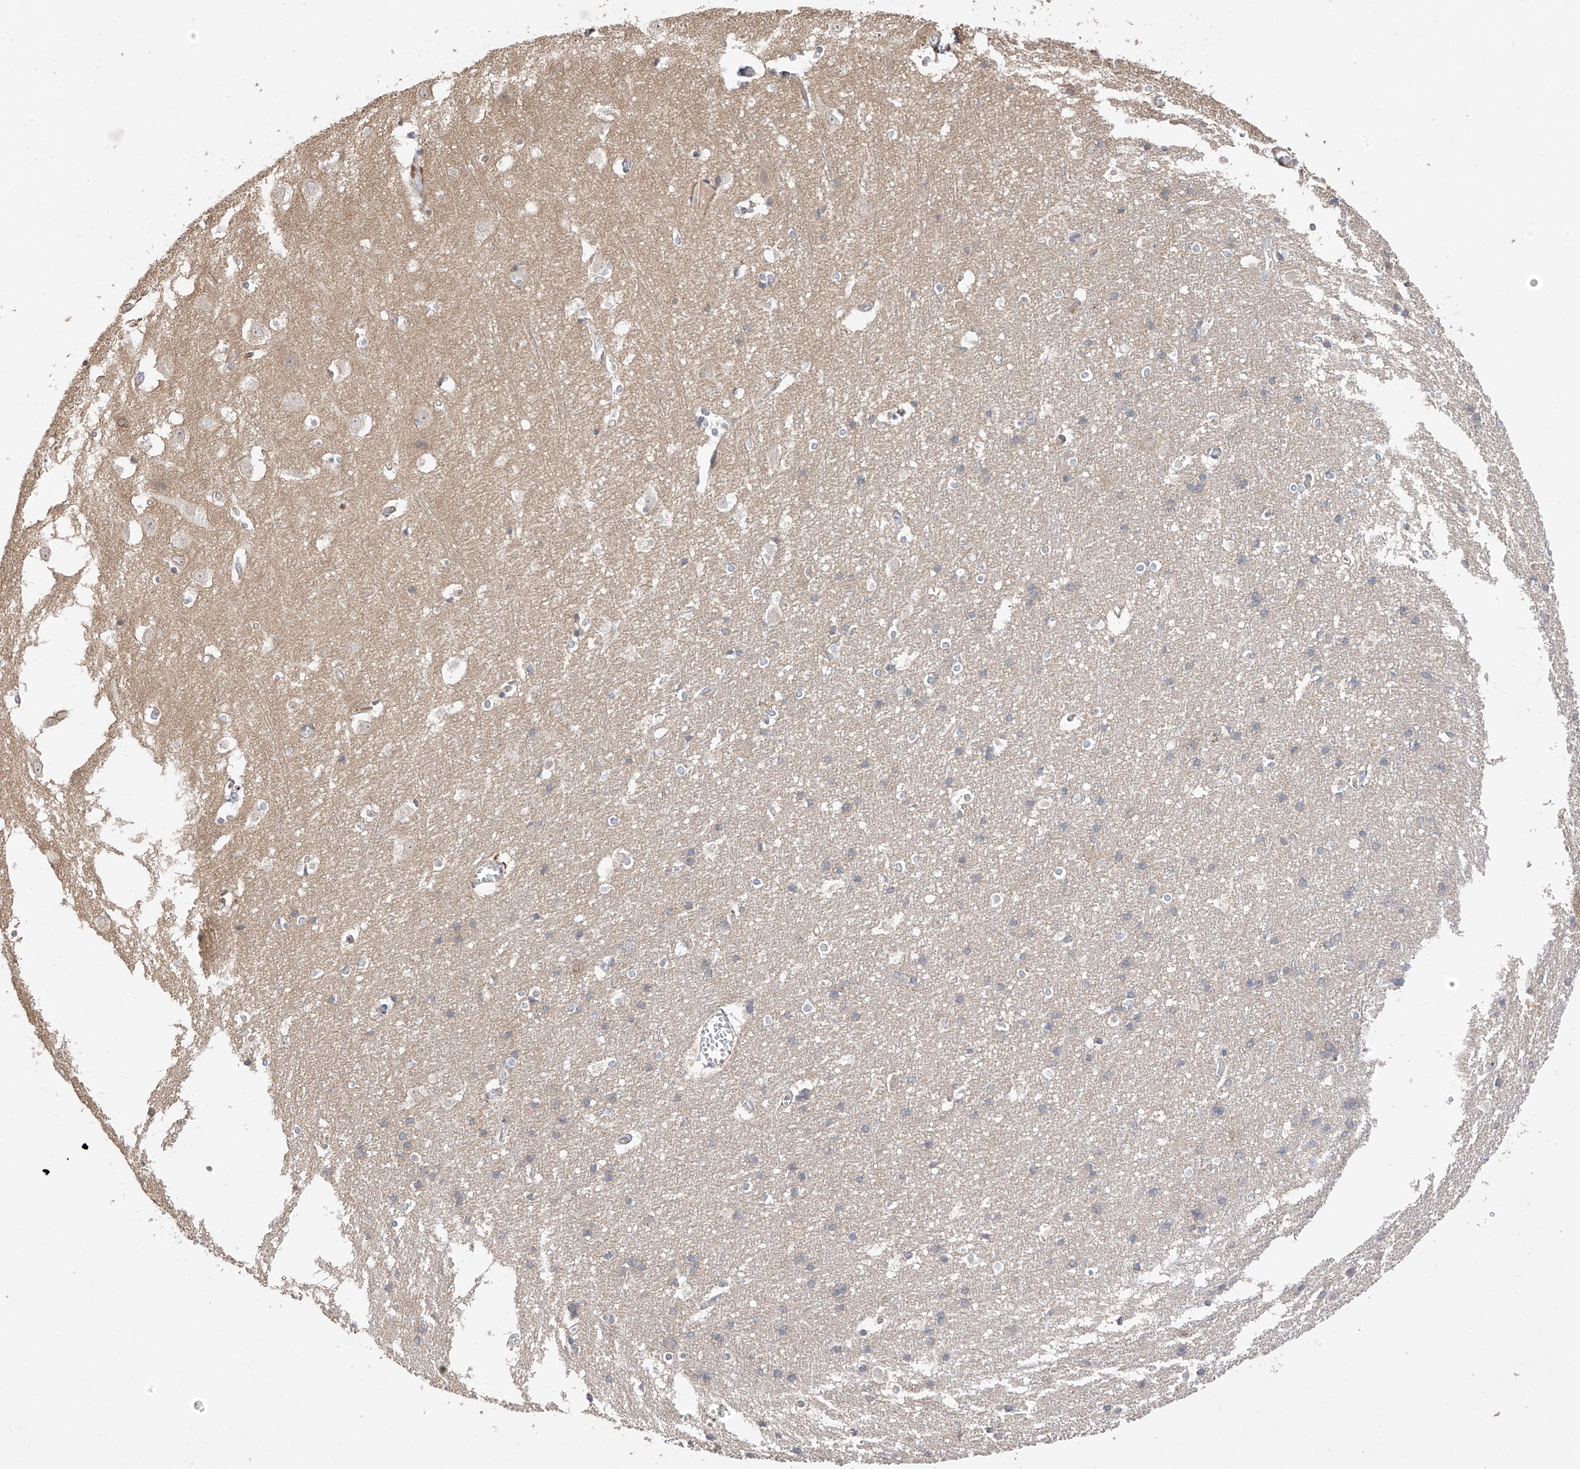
{"staining": {"intensity": "strong", "quantity": "<25%", "location": "cytoplasmic/membranous"}, "tissue": "cerebral cortex", "cell_type": "Endothelial cells", "image_type": "normal", "snomed": [{"axis": "morphology", "description": "Normal tissue, NOS"}, {"axis": "topography", "description": "Cerebral cortex"}], "caption": "Protein staining by IHC exhibits strong cytoplasmic/membranous expression in approximately <25% of endothelial cells in normal cerebral cortex. (Brightfield microscopy of DAB IHC at high magnification).", "gene": "DCDC2", "patient": {"sex": "male", "age": 54}}